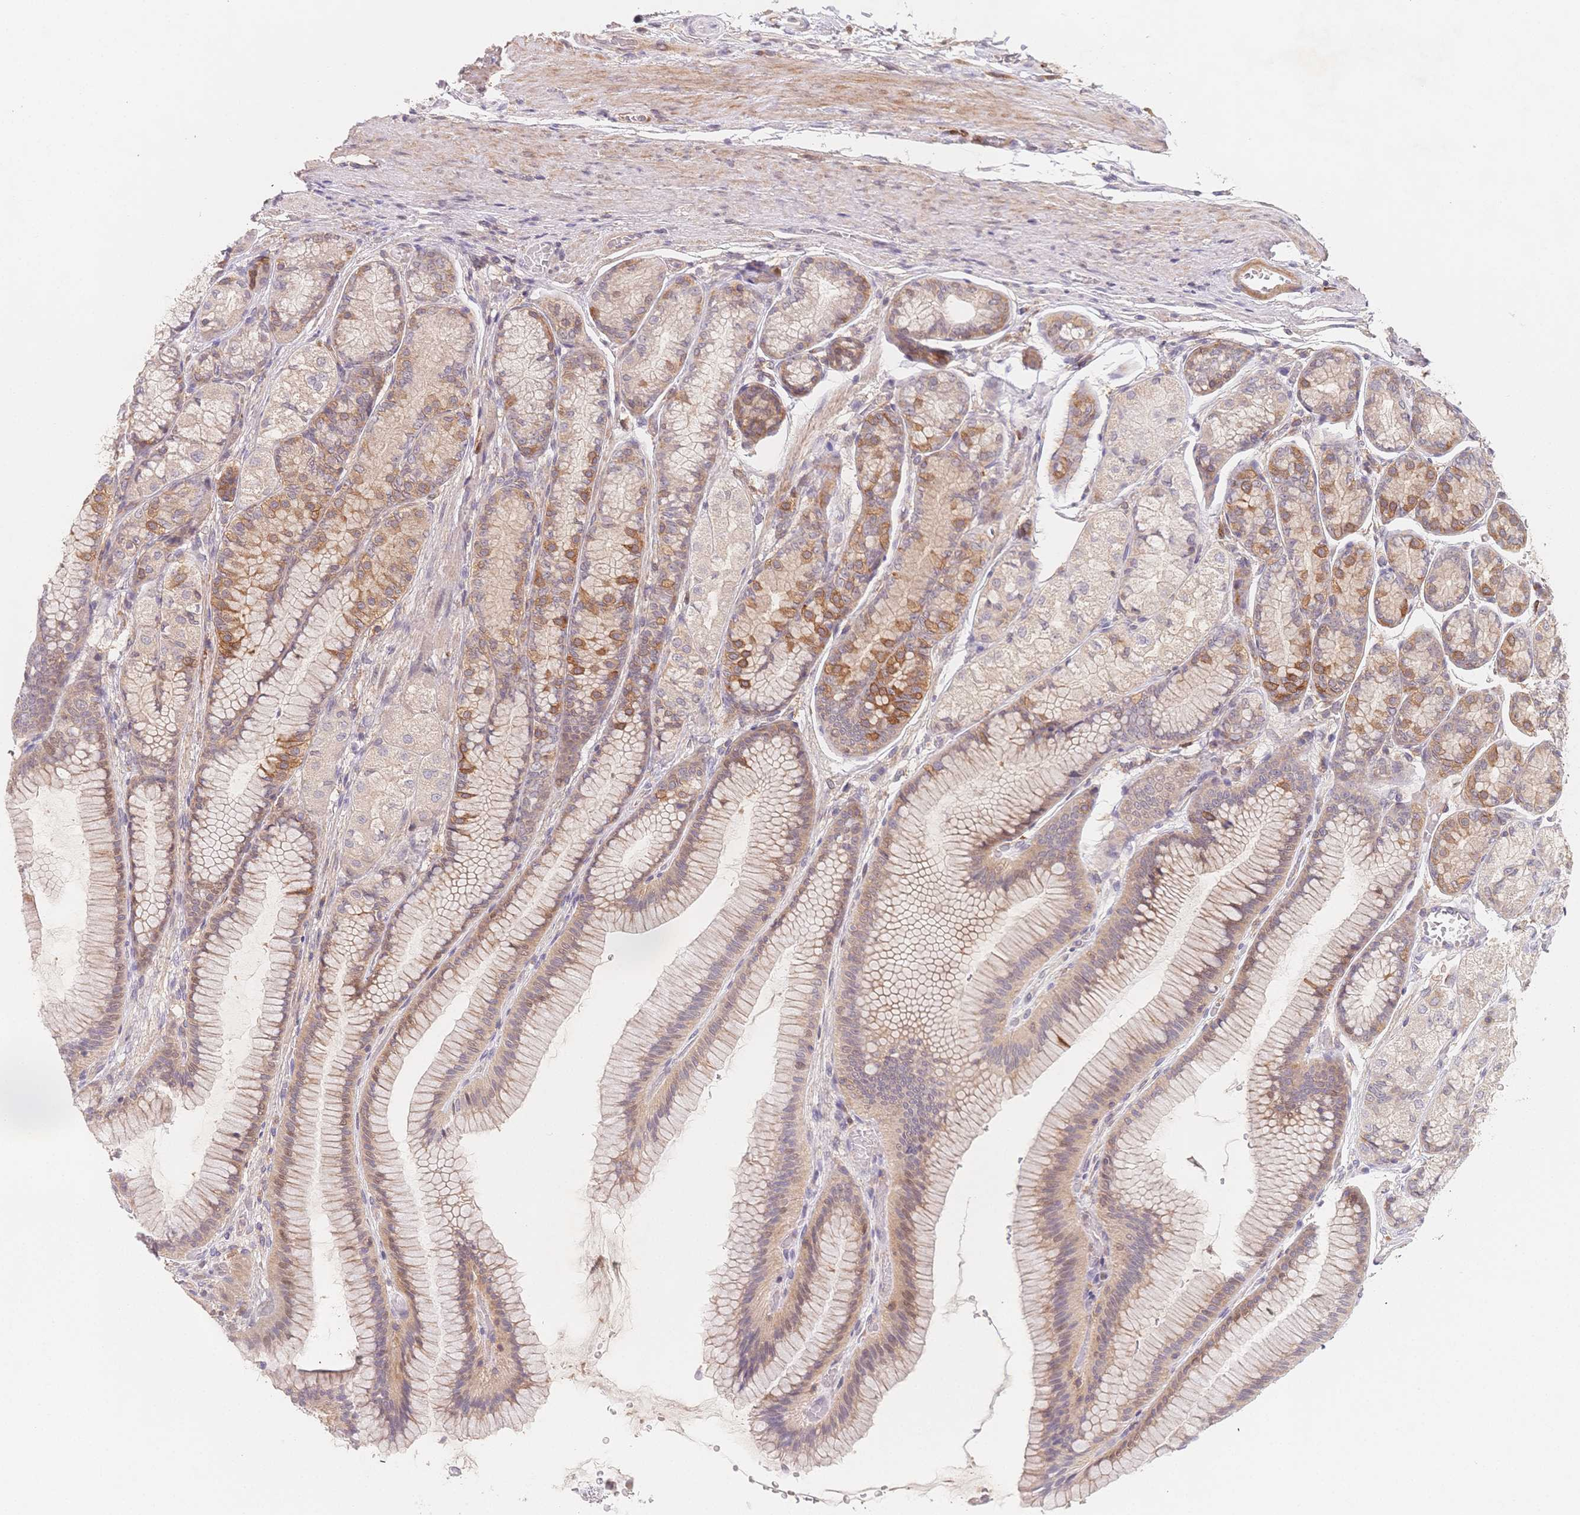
{"staining": {"intensity": "moderate", "quantity": "<25%", "location": "cytoplasmic/membranous,nuclear"}, "tissue": "stomach", "cell_type": "Glandular cells", "image_type": "normal", "snomed": [{"axis": "morphology", "description": "Normal tissue, NOS"}, {"axis": "morphology", "description": "Adenocarcinoma, NOS"}, {"axis": "morphology", "description": "Adenocarcinoma, High grade"}, {"axis": "topography", "description": "Stomach, upper"}, {"axis": "topography", "description": "Stomach"}], "caption": "Glandular cells display low levels of moderate cytoplasmic/membranous,nuclear positivity in about <25% of cells in normal stomach.", "gene": "C12orf75", "patient": {"sex": "female", "age": 65}}